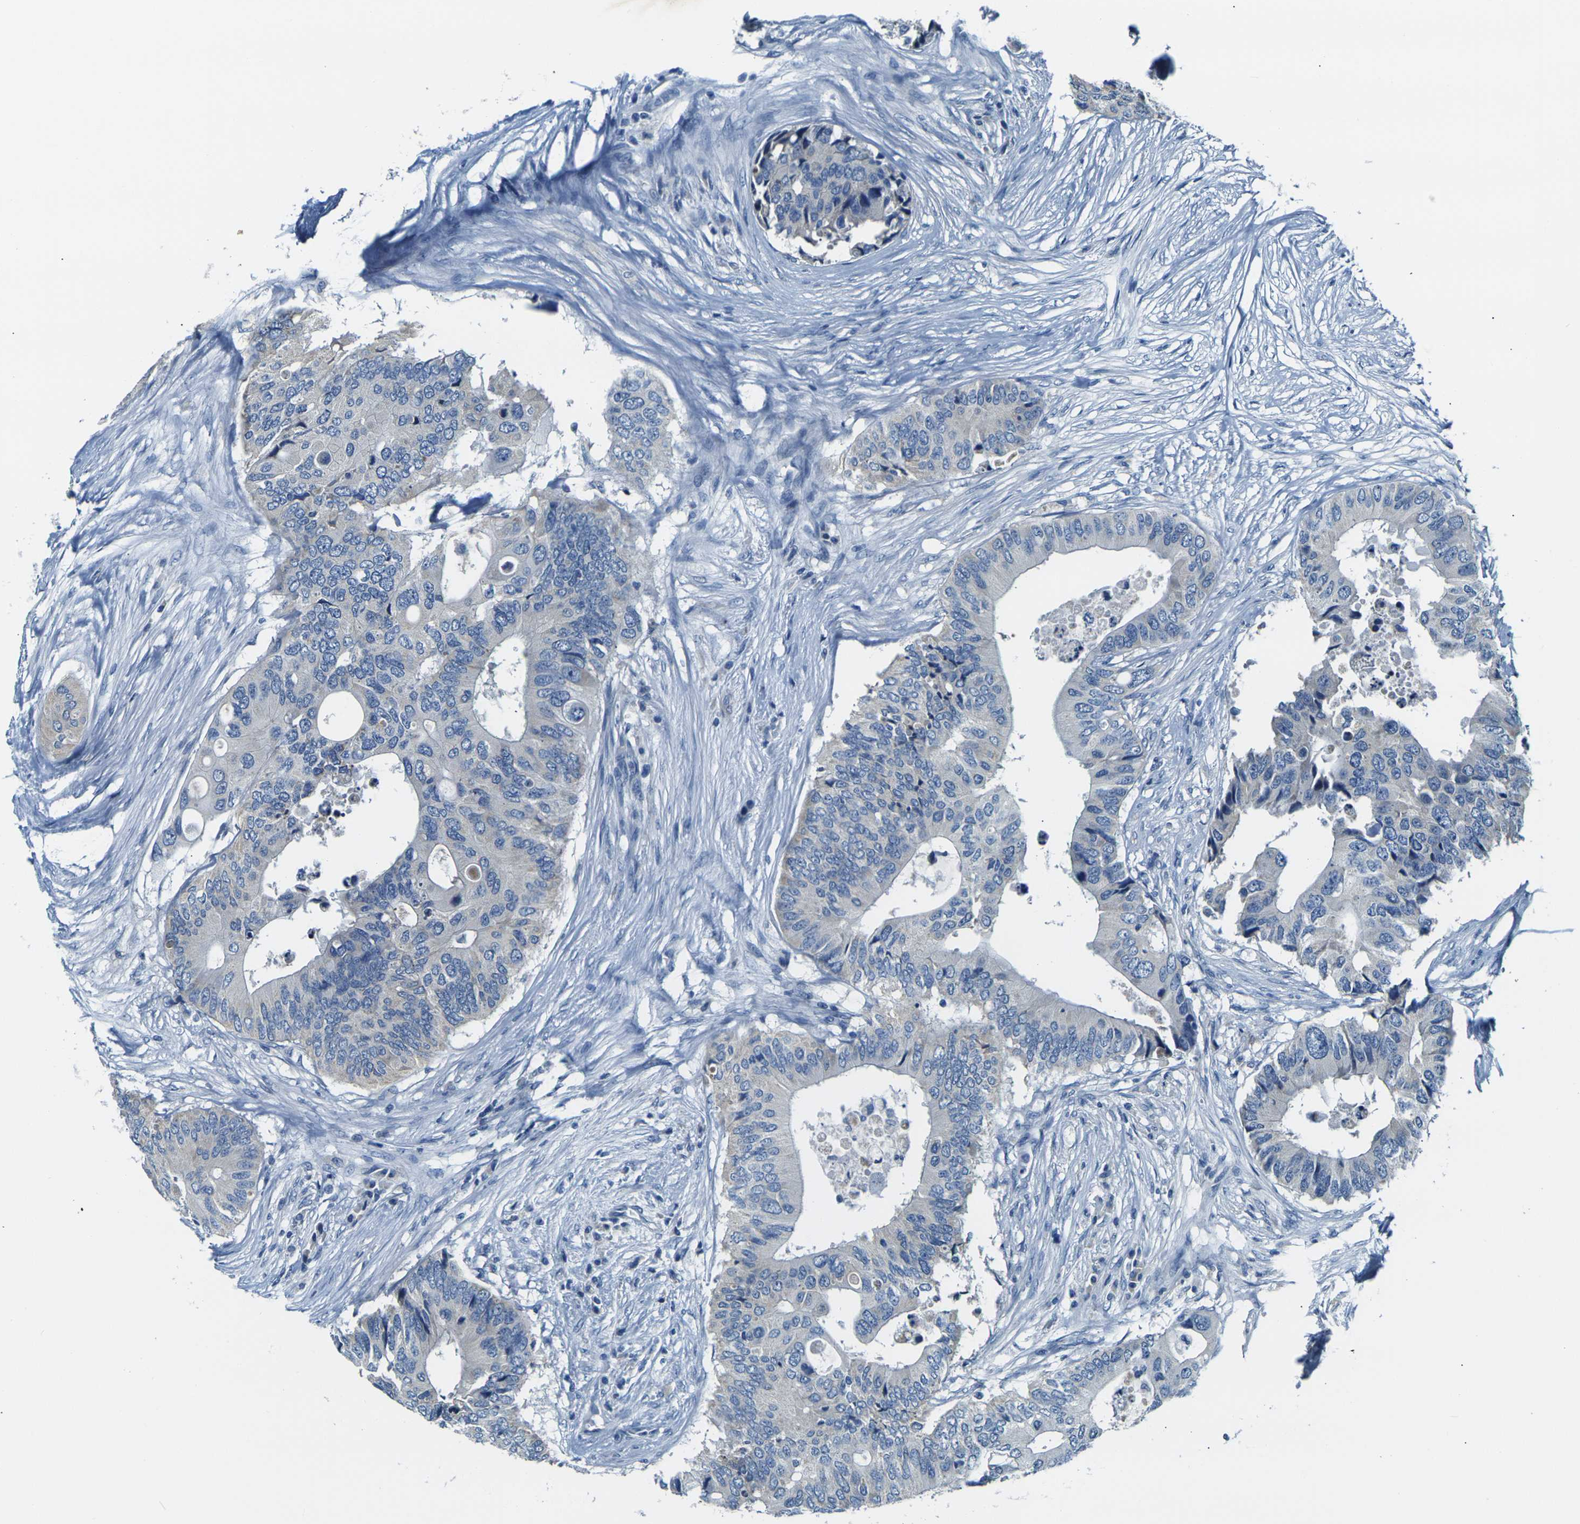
{"staining": {"intensity": "negative", "quantity": "none", "location": "none"}, "tissue": "colorectal cancer", "cell_type": "Tumor cells", "image_type": "cancer", "snomed": [{"axis": "morphology", "description": "Adenocarcinoma, NOS"}, {"axis": "topography", "description": "Colon"}], "caption": "Immunohistochemical staining of human colorectal adenocarcinoma displays no significant staining in tumor cells.", "gene": "SHISAL2B", "patient": {"sex": "male", "age": 71}}